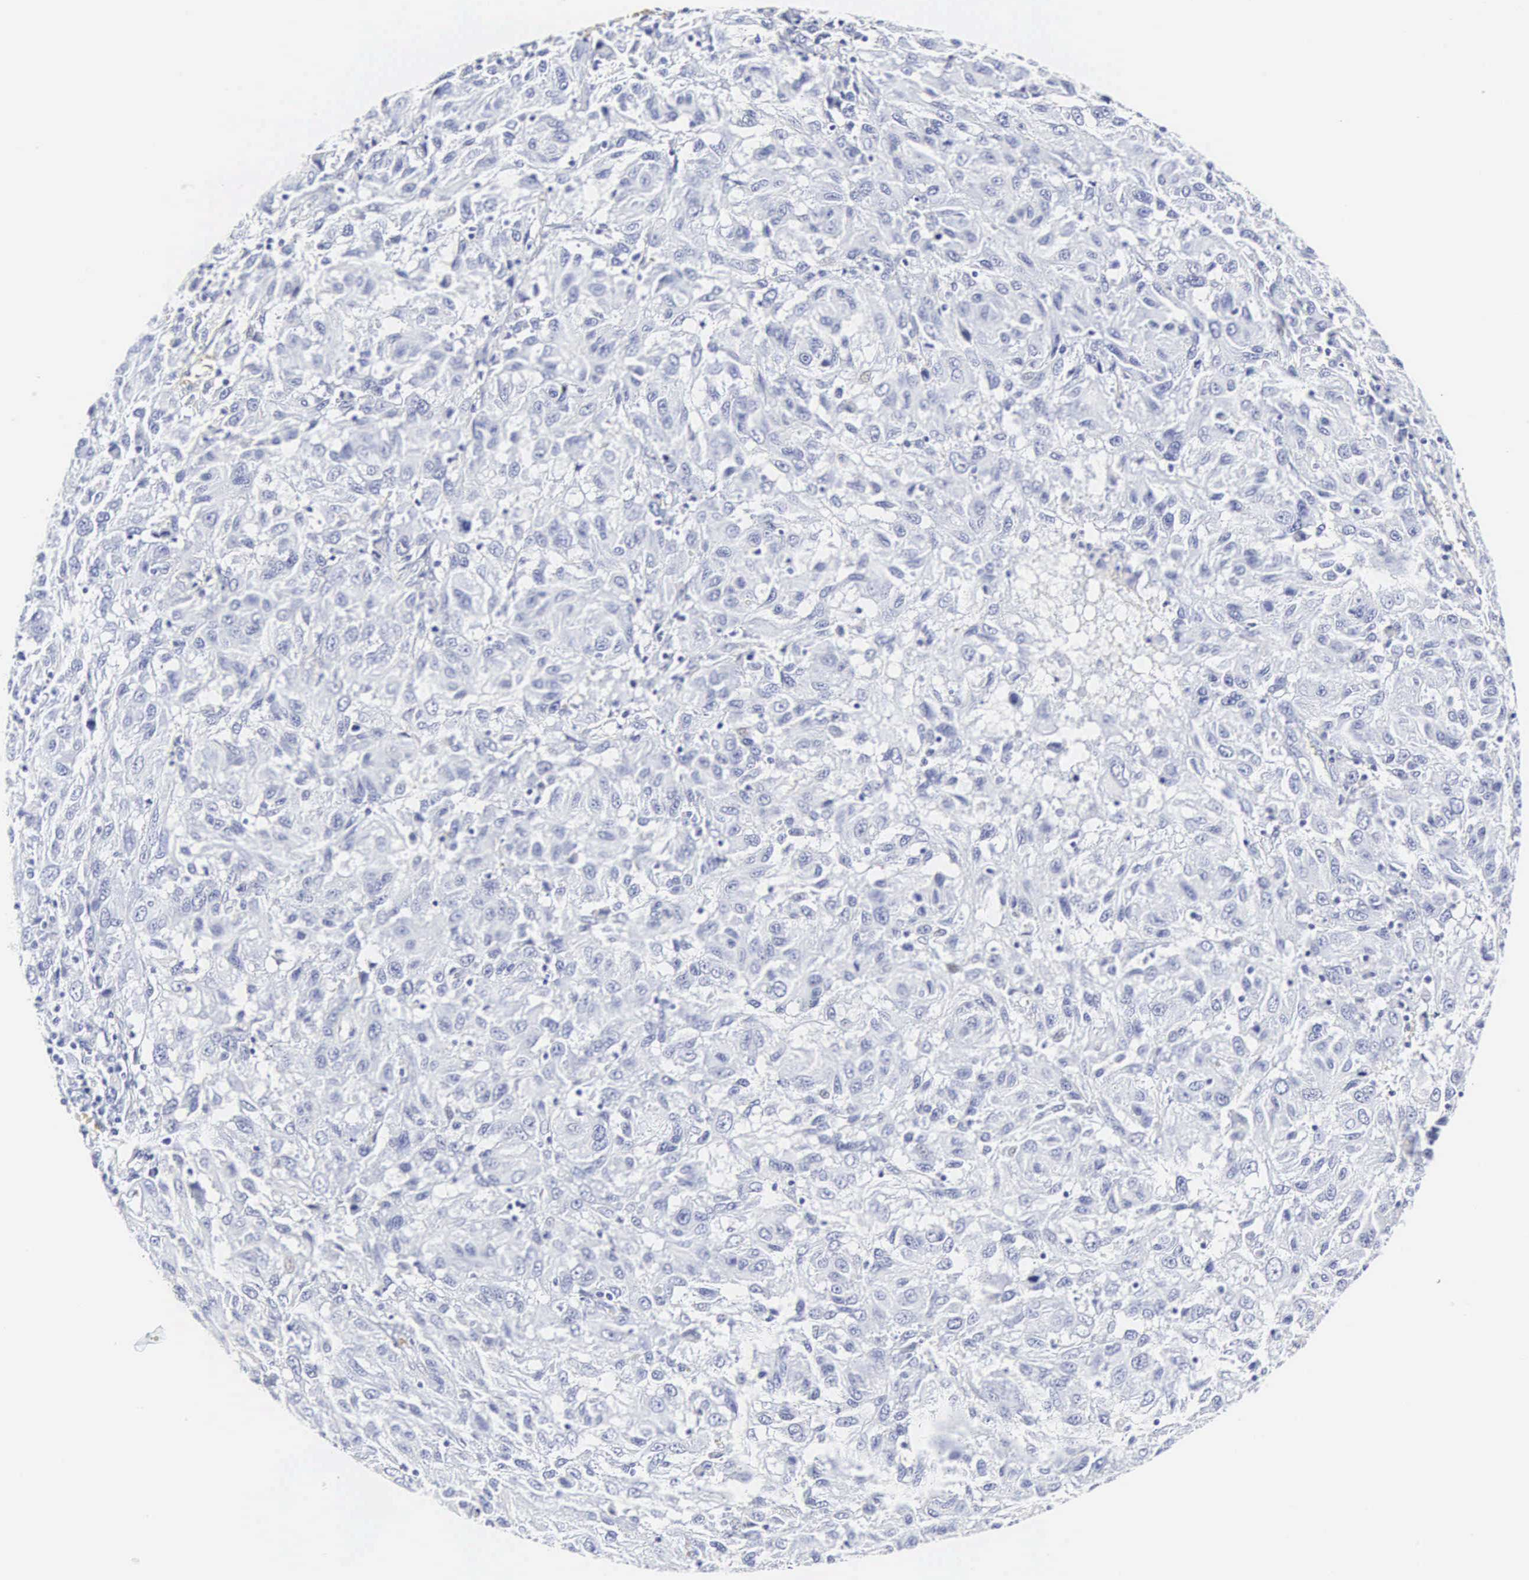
{"staining": {"intensity": "negative", "quantity": "none", "location": "none"}, "tissue": "melanoma", "cell_type": "Tumor cells", "image_type": "cancer", "snomed": [{"axis": "morphology", "description": "Malignant melanoma, NOS"}, {"axis": "topography", "description": "Skin"}], "caption": "A micrograph of human melanoma is negative for staining in tumor cells.", "gene": "INS", "patient": {"sex": "female", "age": 77}}